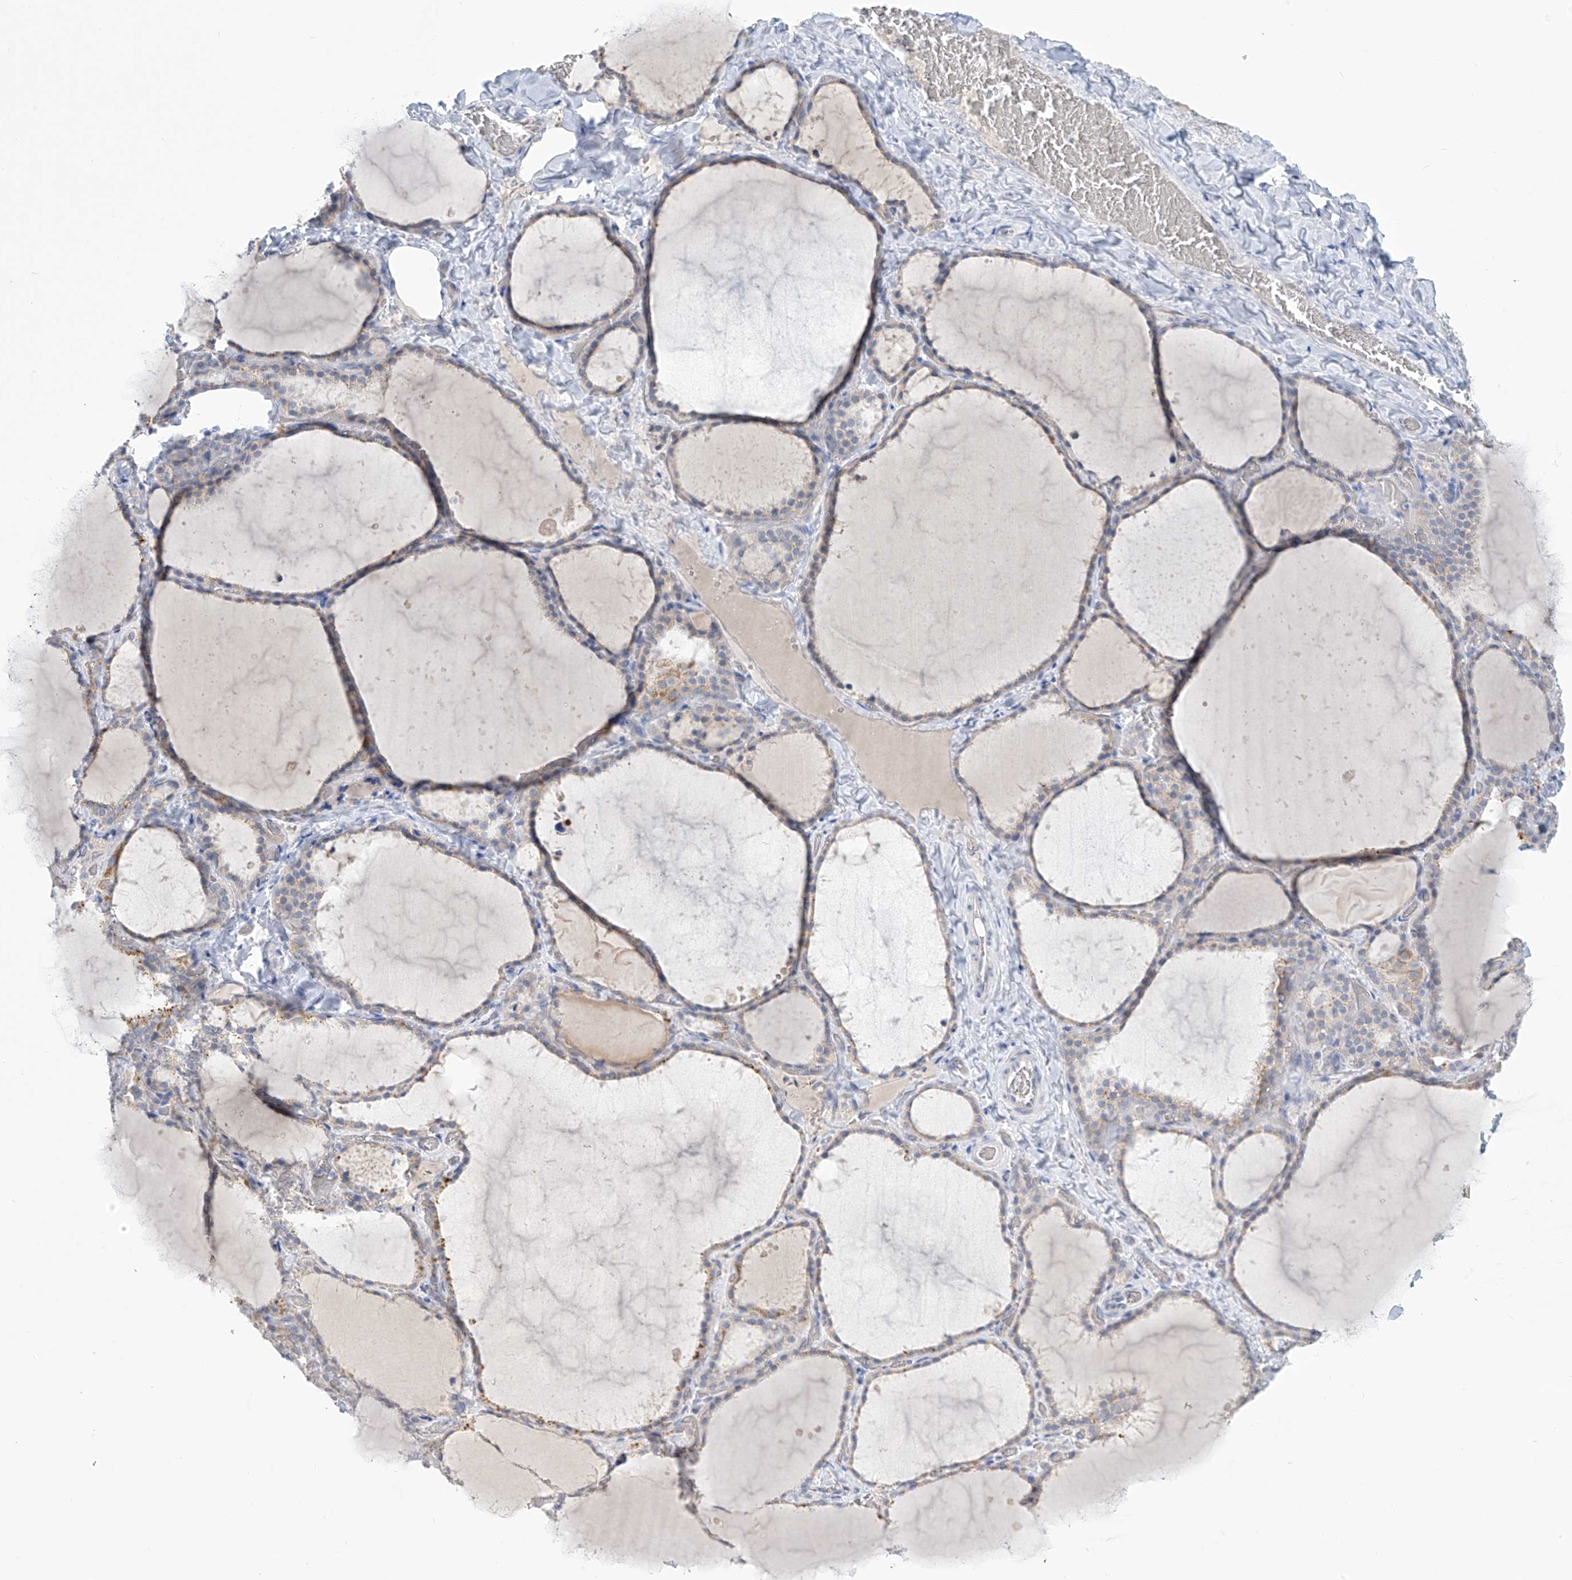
{"staining": {"intensity": "negative", "quantity": "none", "location": "none"}, "tissue": "thyroid gland", "cell_type": "Glandular cells", "image_type": "normal", "snomed": [{"axis": "morphology", "description": "Normal tissue, NOS"}, {"axis": "topography", "description": "Thyroid gland"}], "caption": "Glandular cells are negative for protein expression in normal human thyroid gland. (DAB (3,3'-diaminobenzidine) immunohistochemistry (IHC), high magnification).", "gene": "IBA57", "patient": {"sex": "female", "age": 22}}